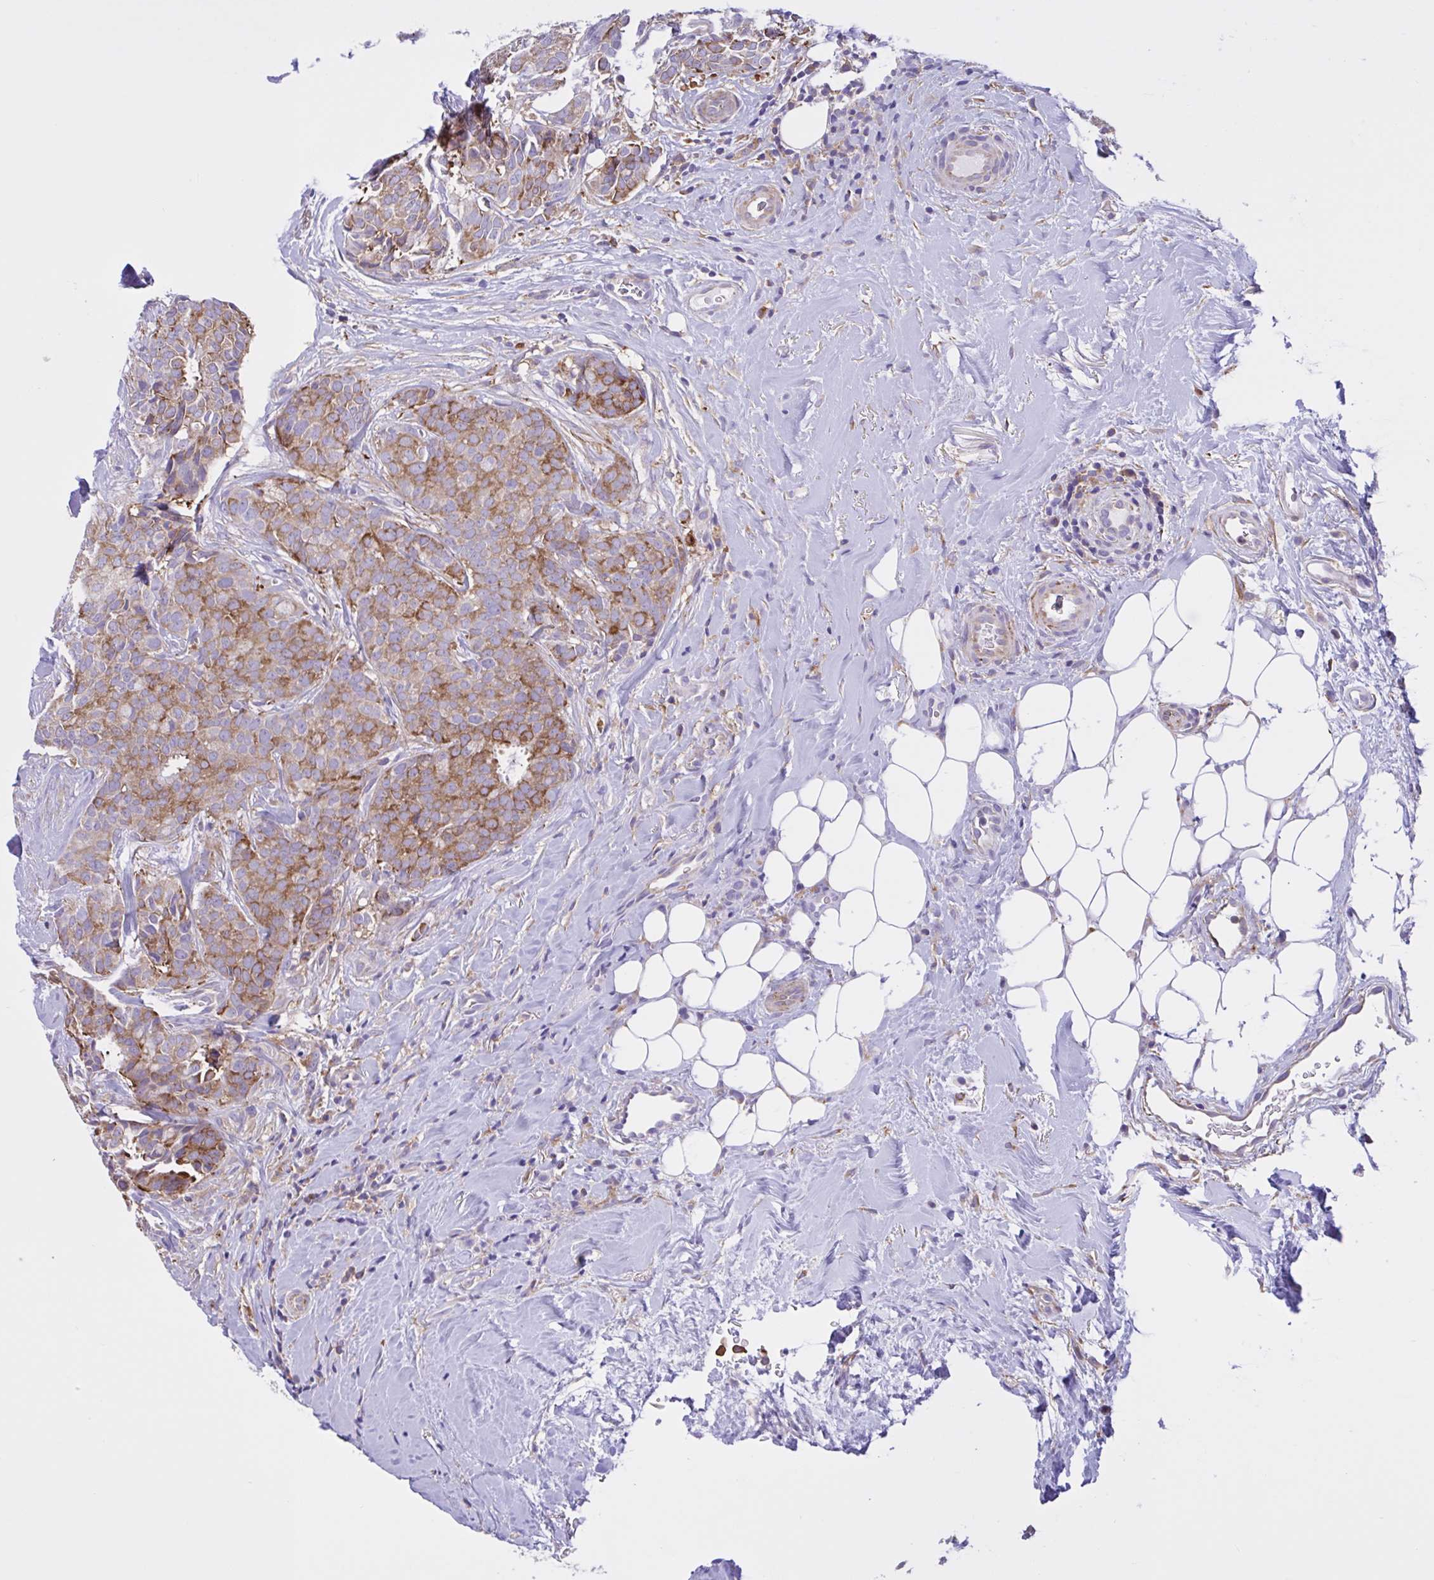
{"staining": {"intensity": "strong", "quantity": ">75%", "location": "cytoplasmic/membranous"}, "tissue": "breast cancer", "cell_type": "Tumor cells", "image_type": "cancer", "snomed": [{"axis": "morphology", "description": "Duct carcinoma"}, {"axis": "topography", "description": "Breast"}], "caption": "The photomicrograph exhibits a brown stain indicating the presence of a protein in the cytoplasmic/membranous of tumor cells in breast cancer. Immunohistochemistry (ihc) stains the protein in brown and the nuclei are stained blue.", "gene": "OR51M1", "patient": {"sex": "female", "age": 84}}